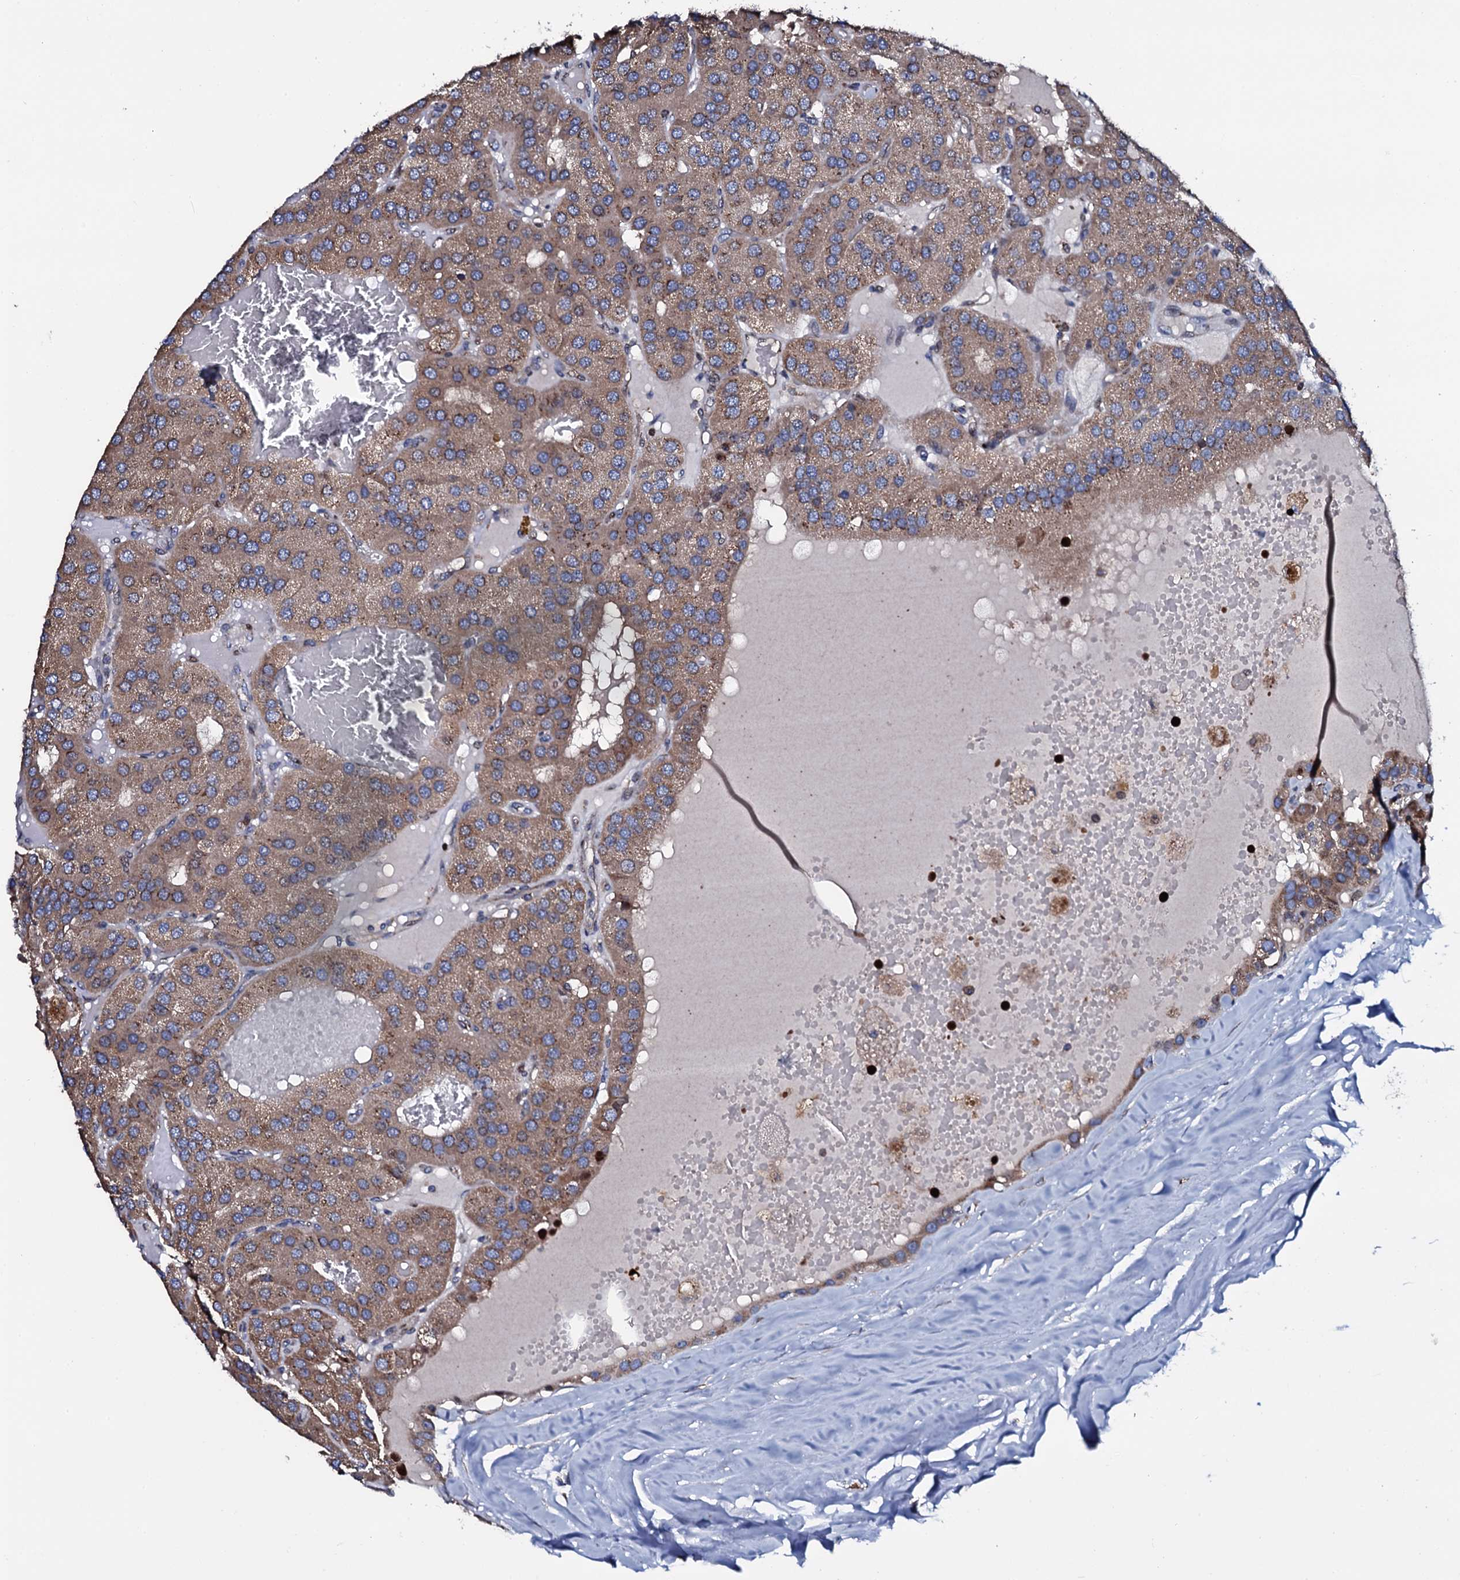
{"staining": {"intensity": "moderate", "quantity": ">75%", "location": "cytoplasmic/membranous"}, "tissue": "parathyroid gland", "cell_type": "Glandular cells", "image_type": "normal", "snomed": [{"axis": "morphology", "description": "Normal tissue, NOS"}, {"axis": "morphology", "description": "Adenoma, NOS"}, {"axis": "topography", "description": "Parathyroid gland"}], "caption": "Immunohistochemical staining of normal parathyroid gland shows moderate cytoplasmic/membranous protein positivity in about >75% of glandular cells.", "gene": "PLET1", "patient": {"sex": "female", "age": 86}}